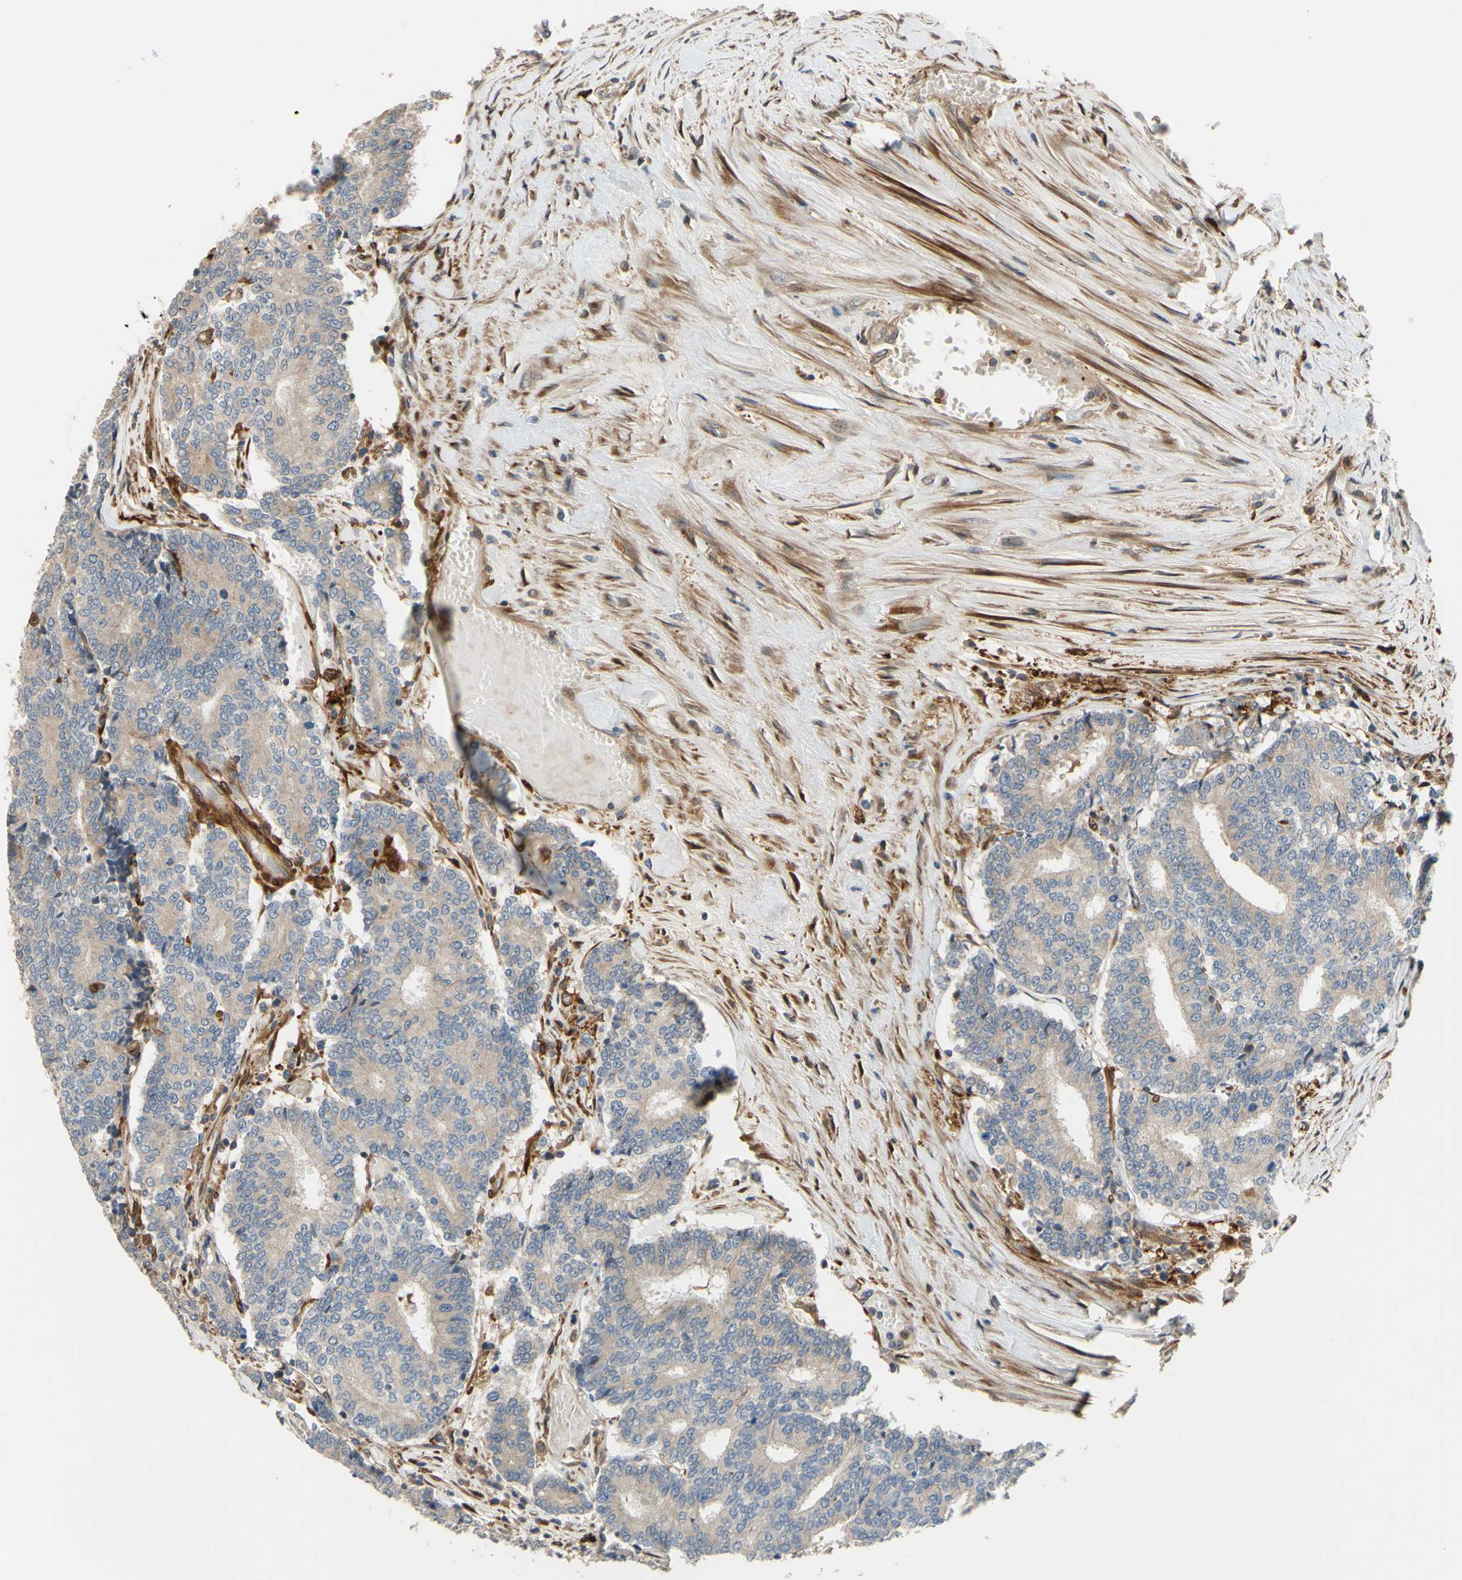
{"staining": {"intensity": "weak", "quantity": ">75%", "location": "cytoplasmic/membranous"}, "tissue": "prostate cancer", "cell_type": "Tumor cells", "image_type": "cancer", "snomed": [{"axis": "morphology", "description": "Normal tissue, NOS"}, {"axis": "morphology", "description": "Adenocarcinoma, High grade"}, {"axis": "topography", "description": "Prostate"}, {"axis": "topography", "description": "Seminal veicle"}], "caption": "Tumor cells show low levels of weak cytoplasmic/membranous positivity in approximately >75% of cells in human prostate high-grade adenocarcinoma.", "gene": "SPTLC1", "patient": {"sex": "male", "age": 55}}